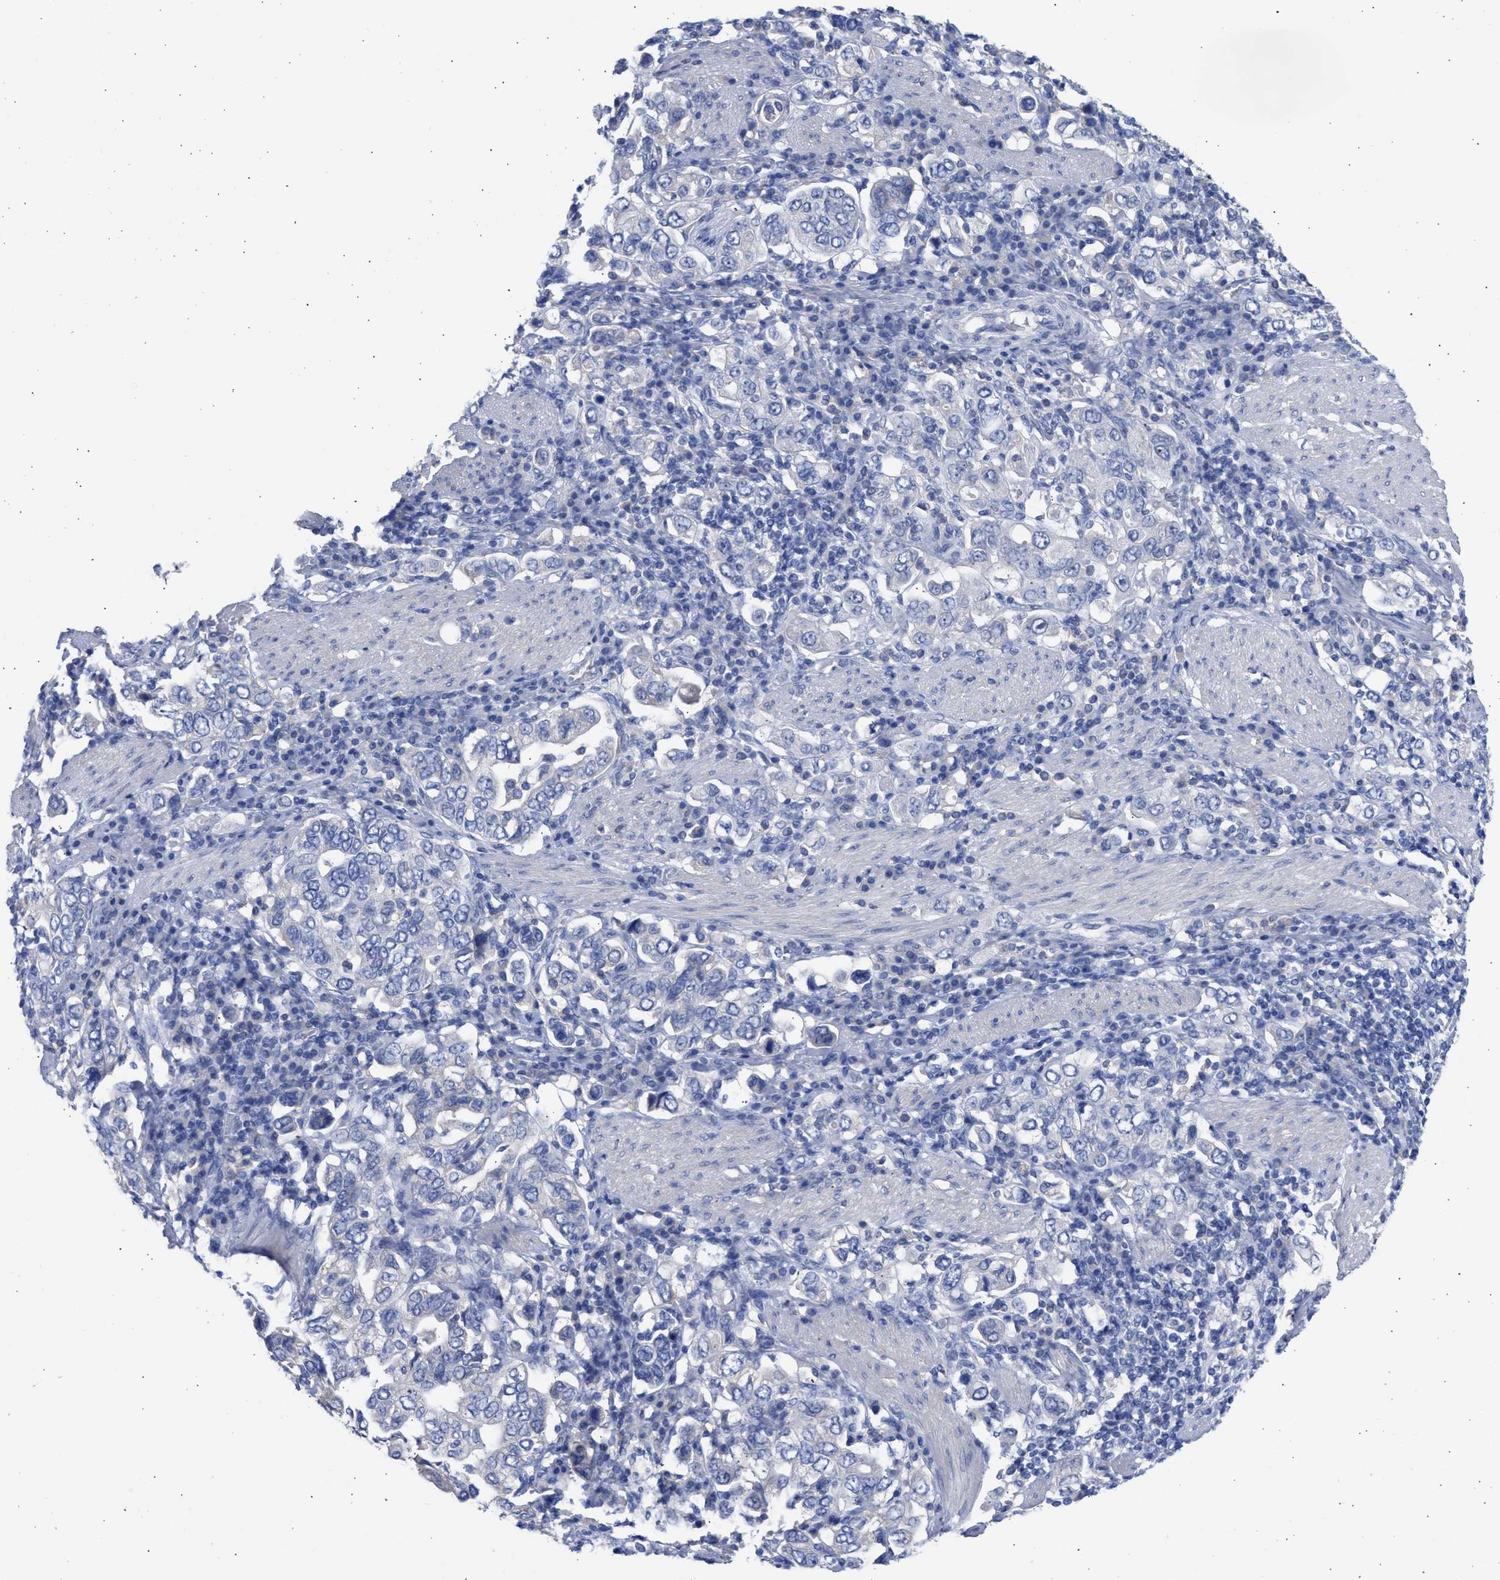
{"staining": {"intensity": "negative", "quantity": "none", "location": "none"}, "tissue": "stomach cancer", "cell_type": "Tumor cells", "image_type": "cancer", "snomed": [{"axis": "morphology", "description": "Adenocarcinoma, NOS"}, {"axis": "topography", "description": "Stomach, upper"}], "caption": "IHC of stomach cancer displays no expression in tumor cells.", "gene": "RSPH1", "patient": {"sex": "male", "age": 62}}